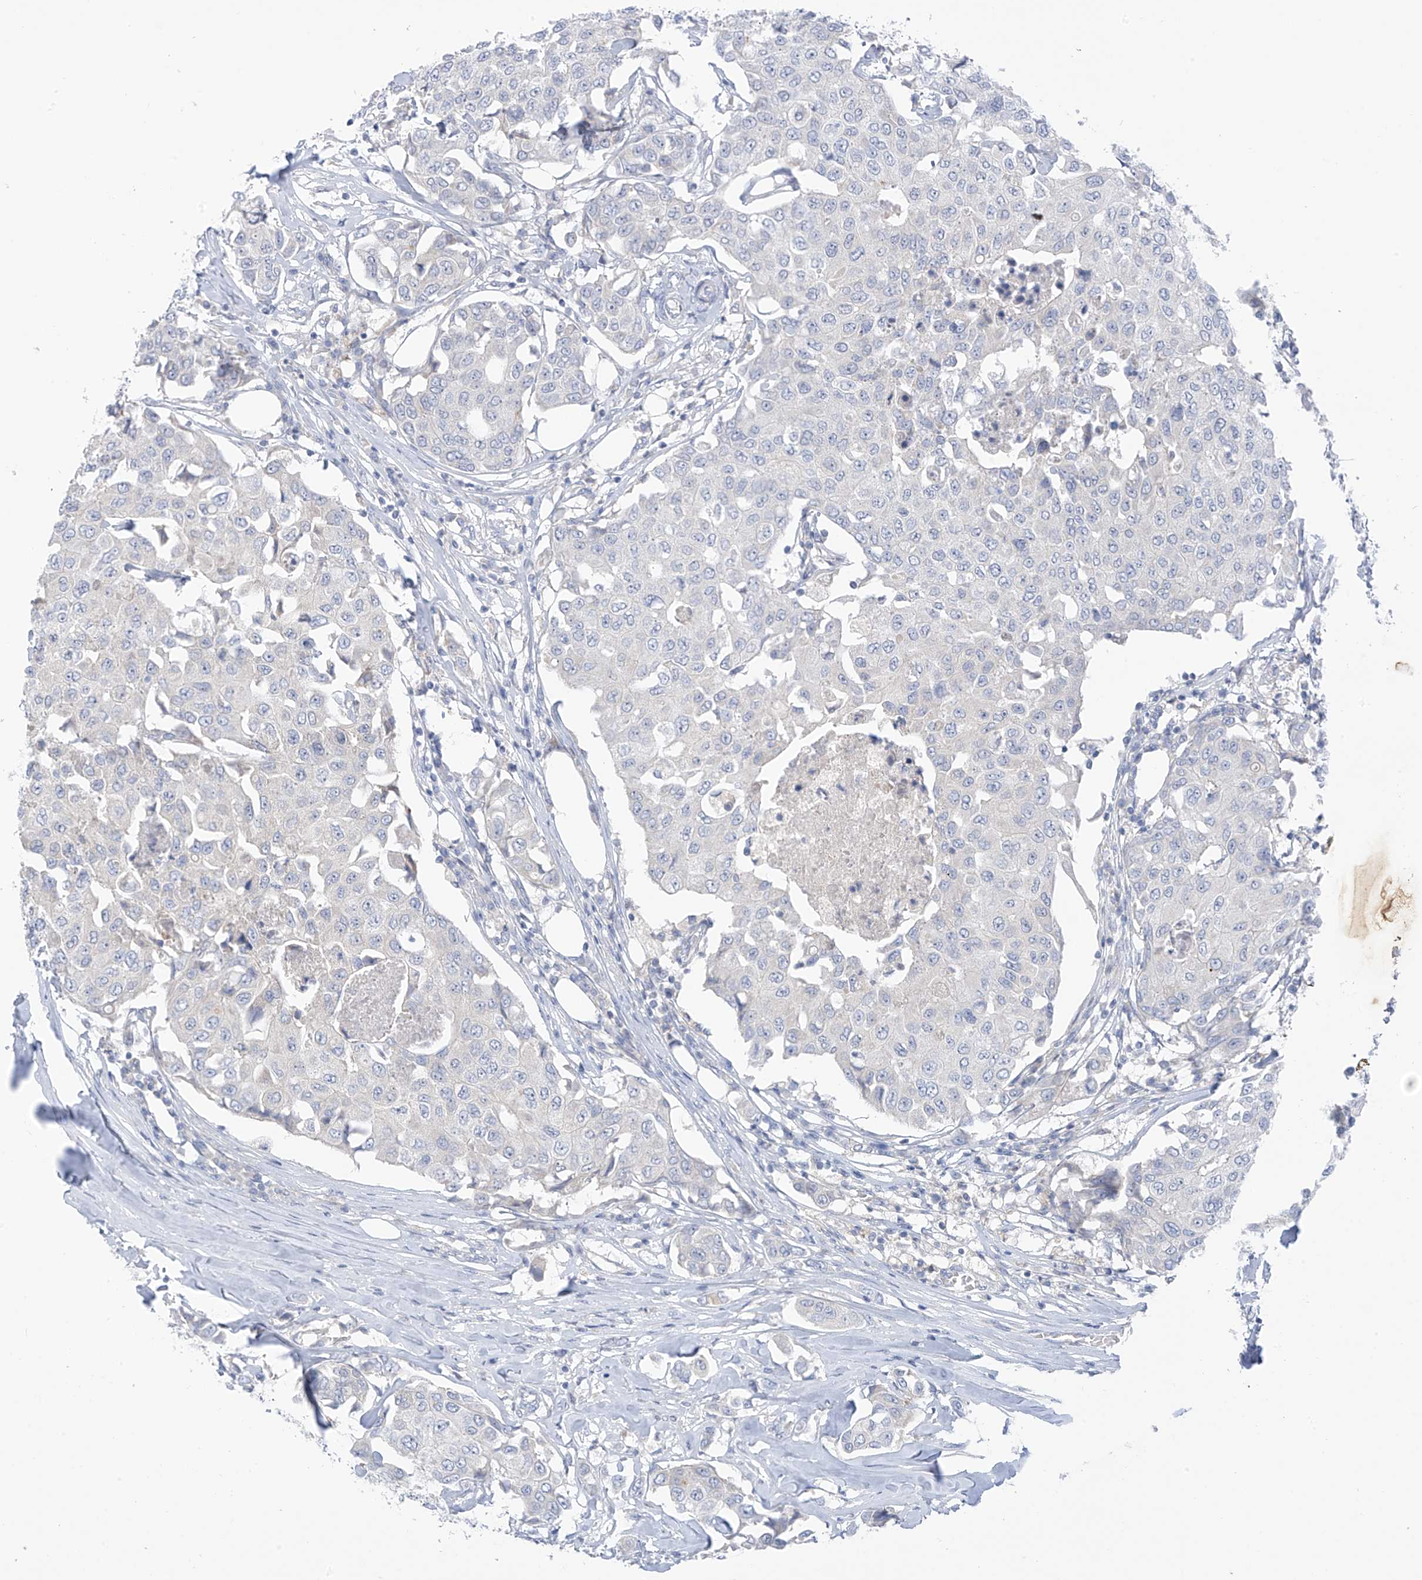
{"staining": {"intensity": "negative", "quantity": "none", "location": "none"}, "tissue": "breast cancer", "cell_type": "Tumor cells", "image_type": "cancer", "snomed": [{"axis": "morphology", "description": "Duct carcinoma"}, {"axis": "topography", "description": "Breast"}], "caption": "Breast infiltrating ductal carcinoma was stained to show a protein in brown. There is no significant expression in tumor cells.", "gene": "SLC6A12", "patient": {"sex": "female", "age": 80}}